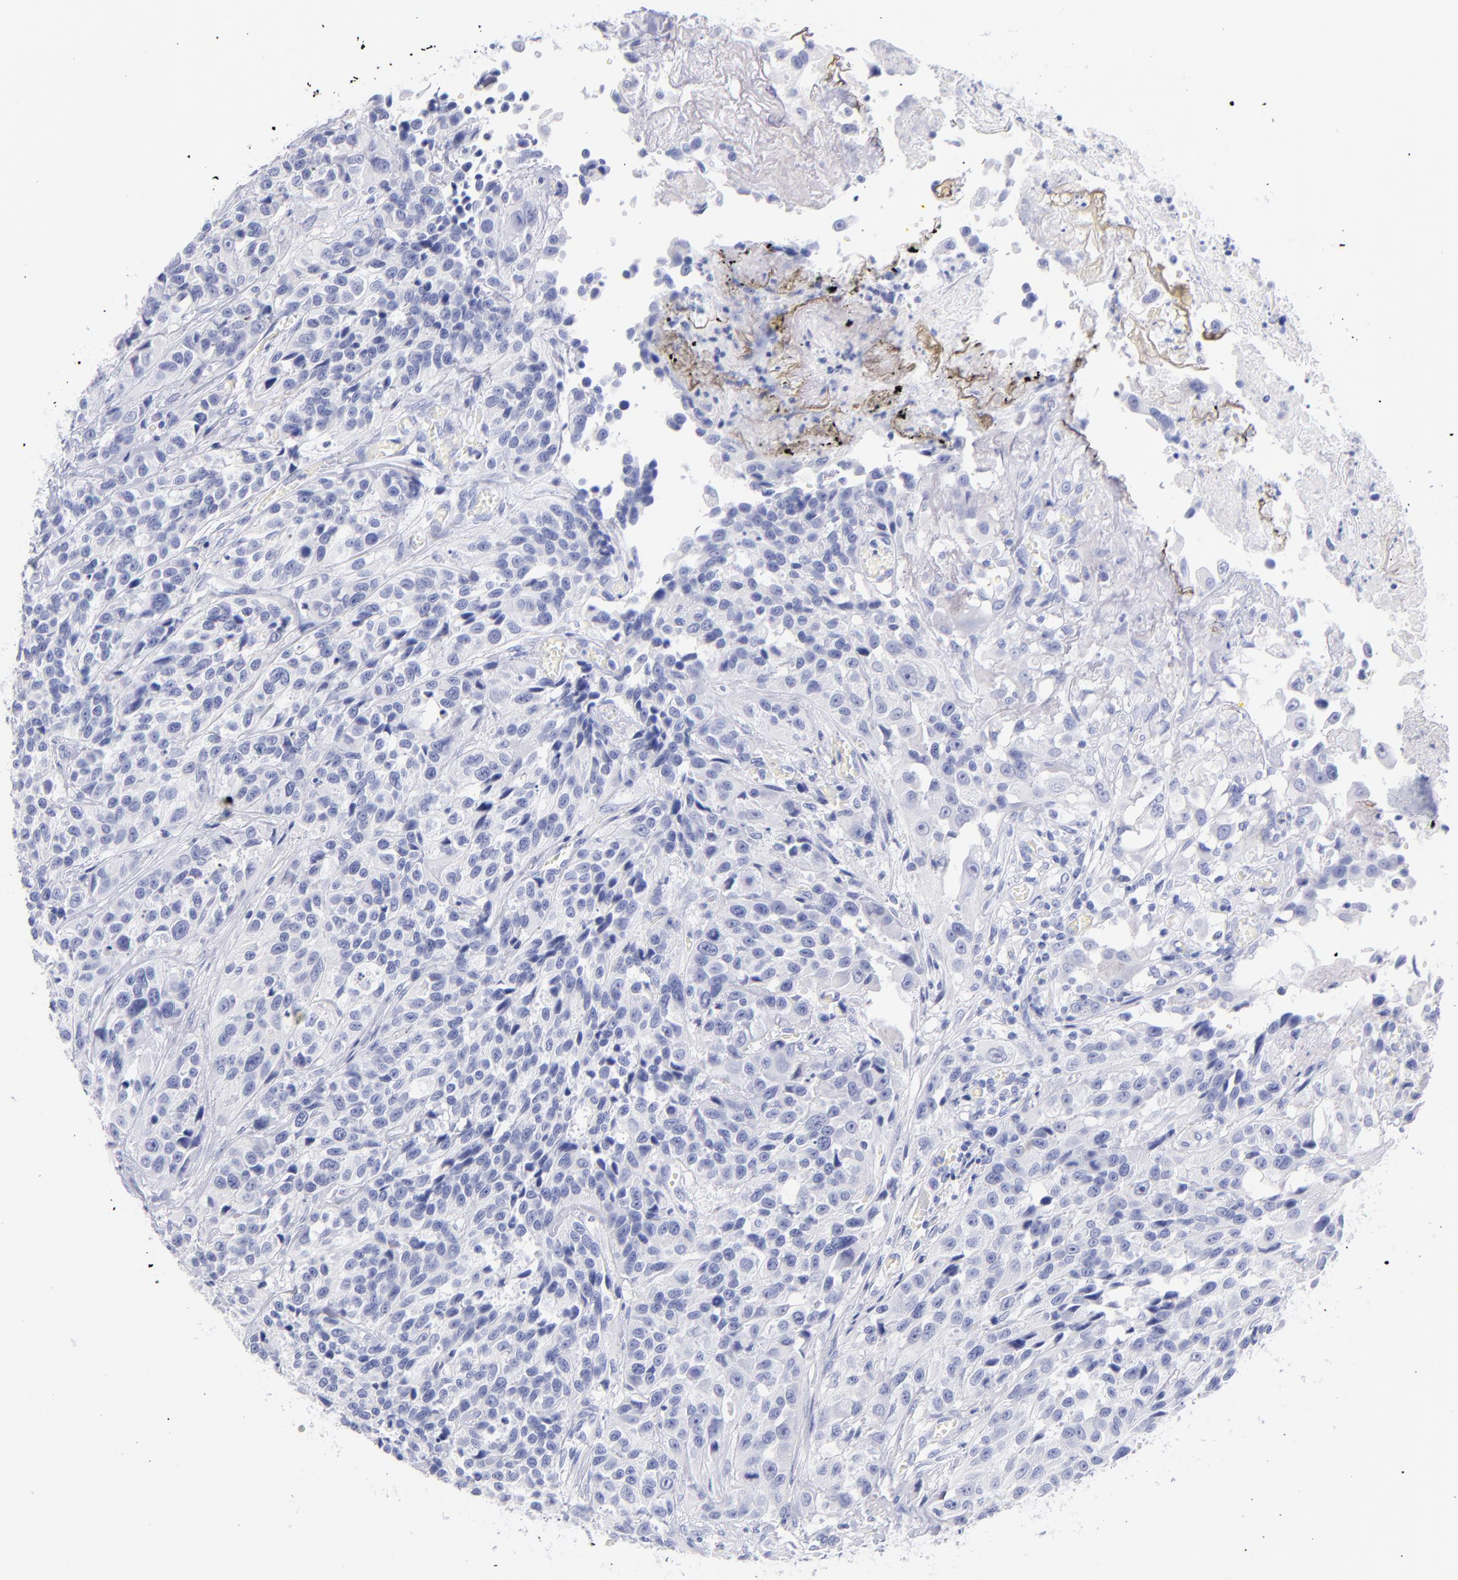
{"staining": {"intensity": "negative", "quantity": "none", "location": "none"}, "tissue": "urothelial cancer", "cell_type": "Tumor cells", "image_type": "cancer", "snomed": [{"axis": "morphology", "description": "Urothelial carcinoma, High grade"}, {"axis": "topography", "description": "Urinary bladder"}], "caption": "Tumor cells show no significant expression in urothelial carcinoma (high-grade).", "gene": "SCGN", "patient": {"sex": "female", "age": 81}}